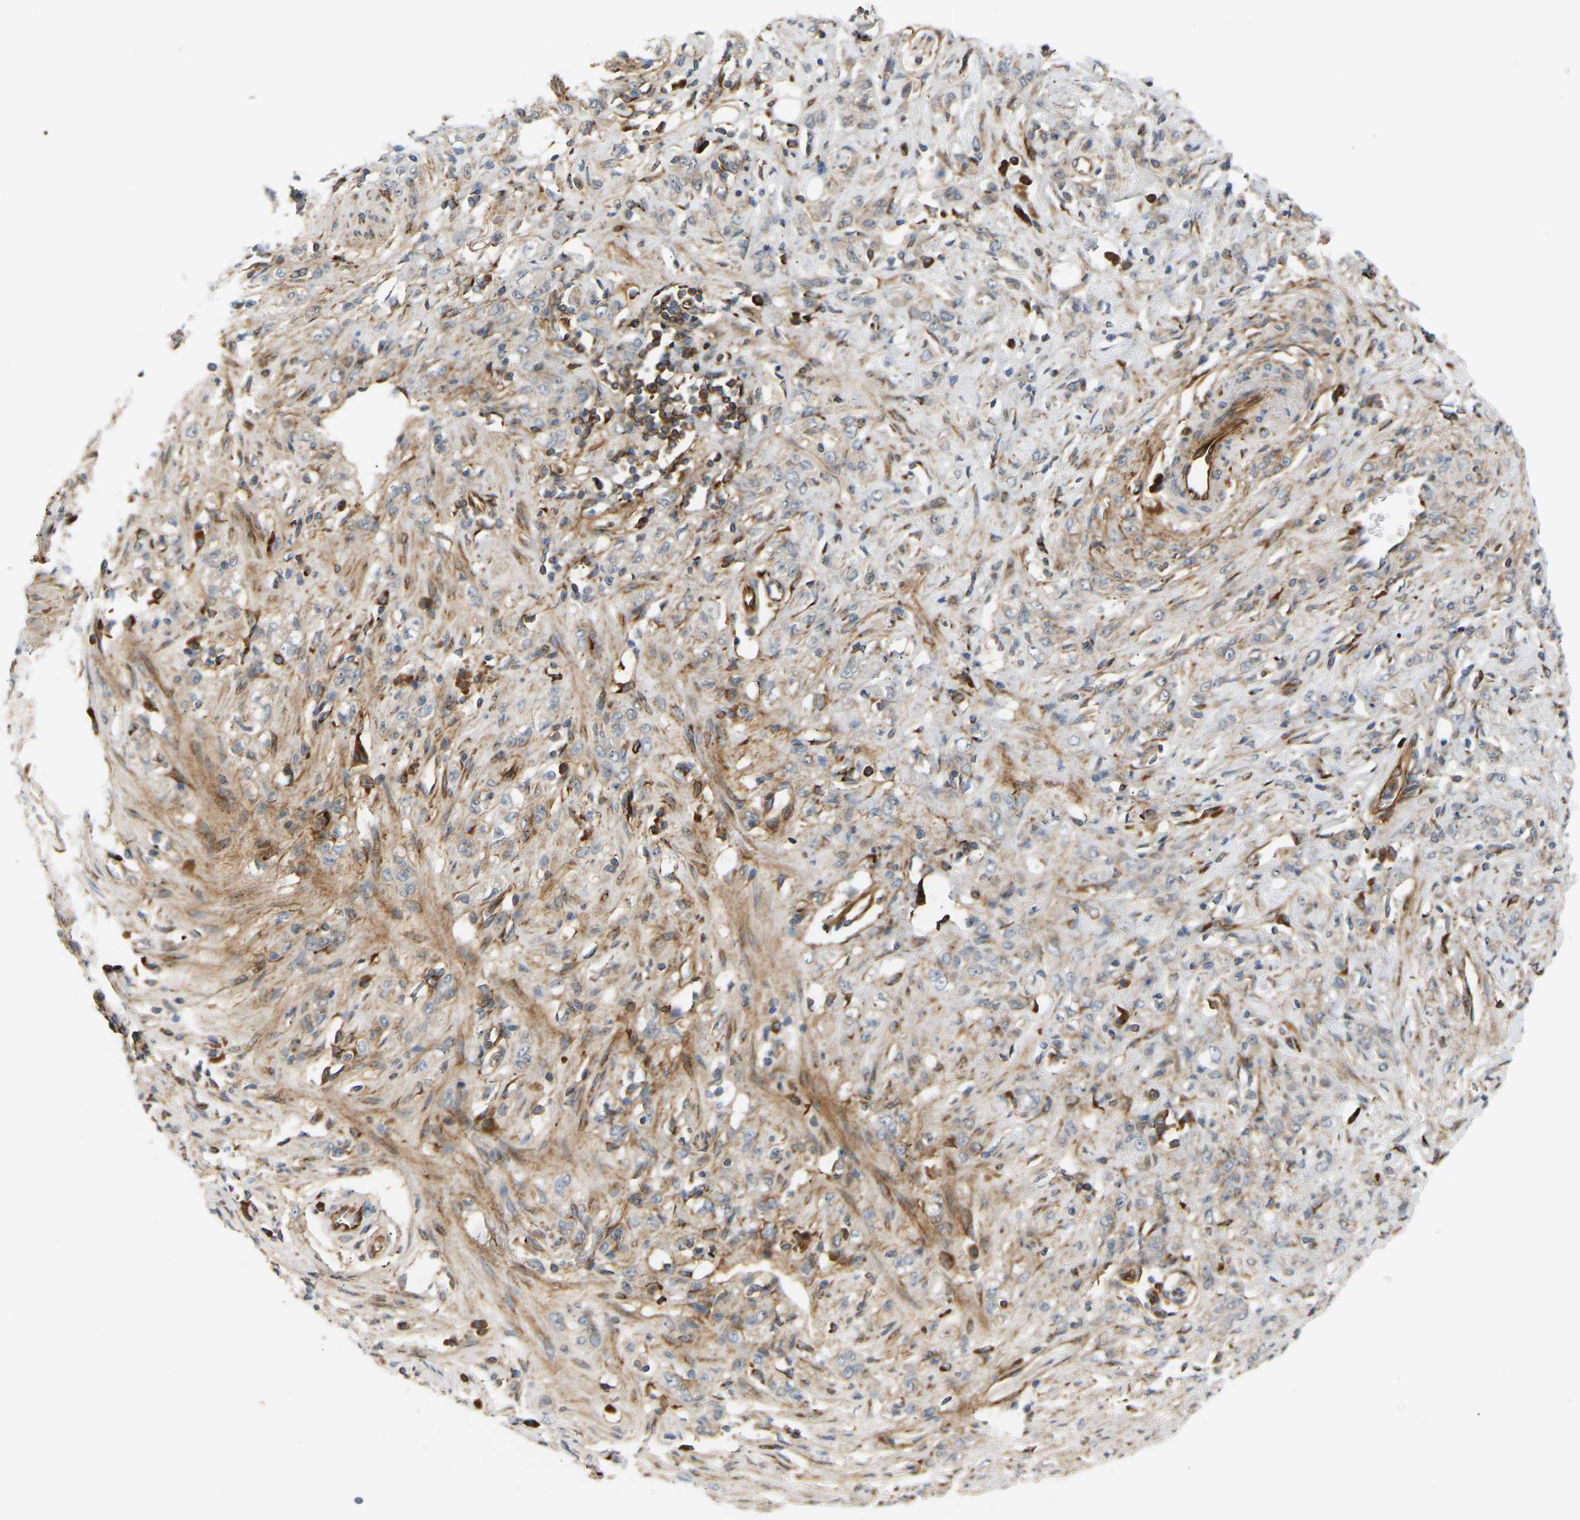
{"staining": {"intensity": "negative", "quantity": "none", "location": "none"}, "tissue": "stomach cancer", "cell_type": "Tumor cells", "image_type": "cancer", "snomed": [{"axis": "morphology", "description": "Normal tissue, NOS"}, {"axis": "morphology", "description": "Adenocarcinoma, NOS"}, {"axis": "topography", "description": "Stomach"}], "caption": "Immunohistochemistry histopathology image of human stomach cancer stained for a protein (brown), which exhibits no expression in tumor cells.", "gene": "PLCG2", "patient": {"sex": "male", "age": 82}}